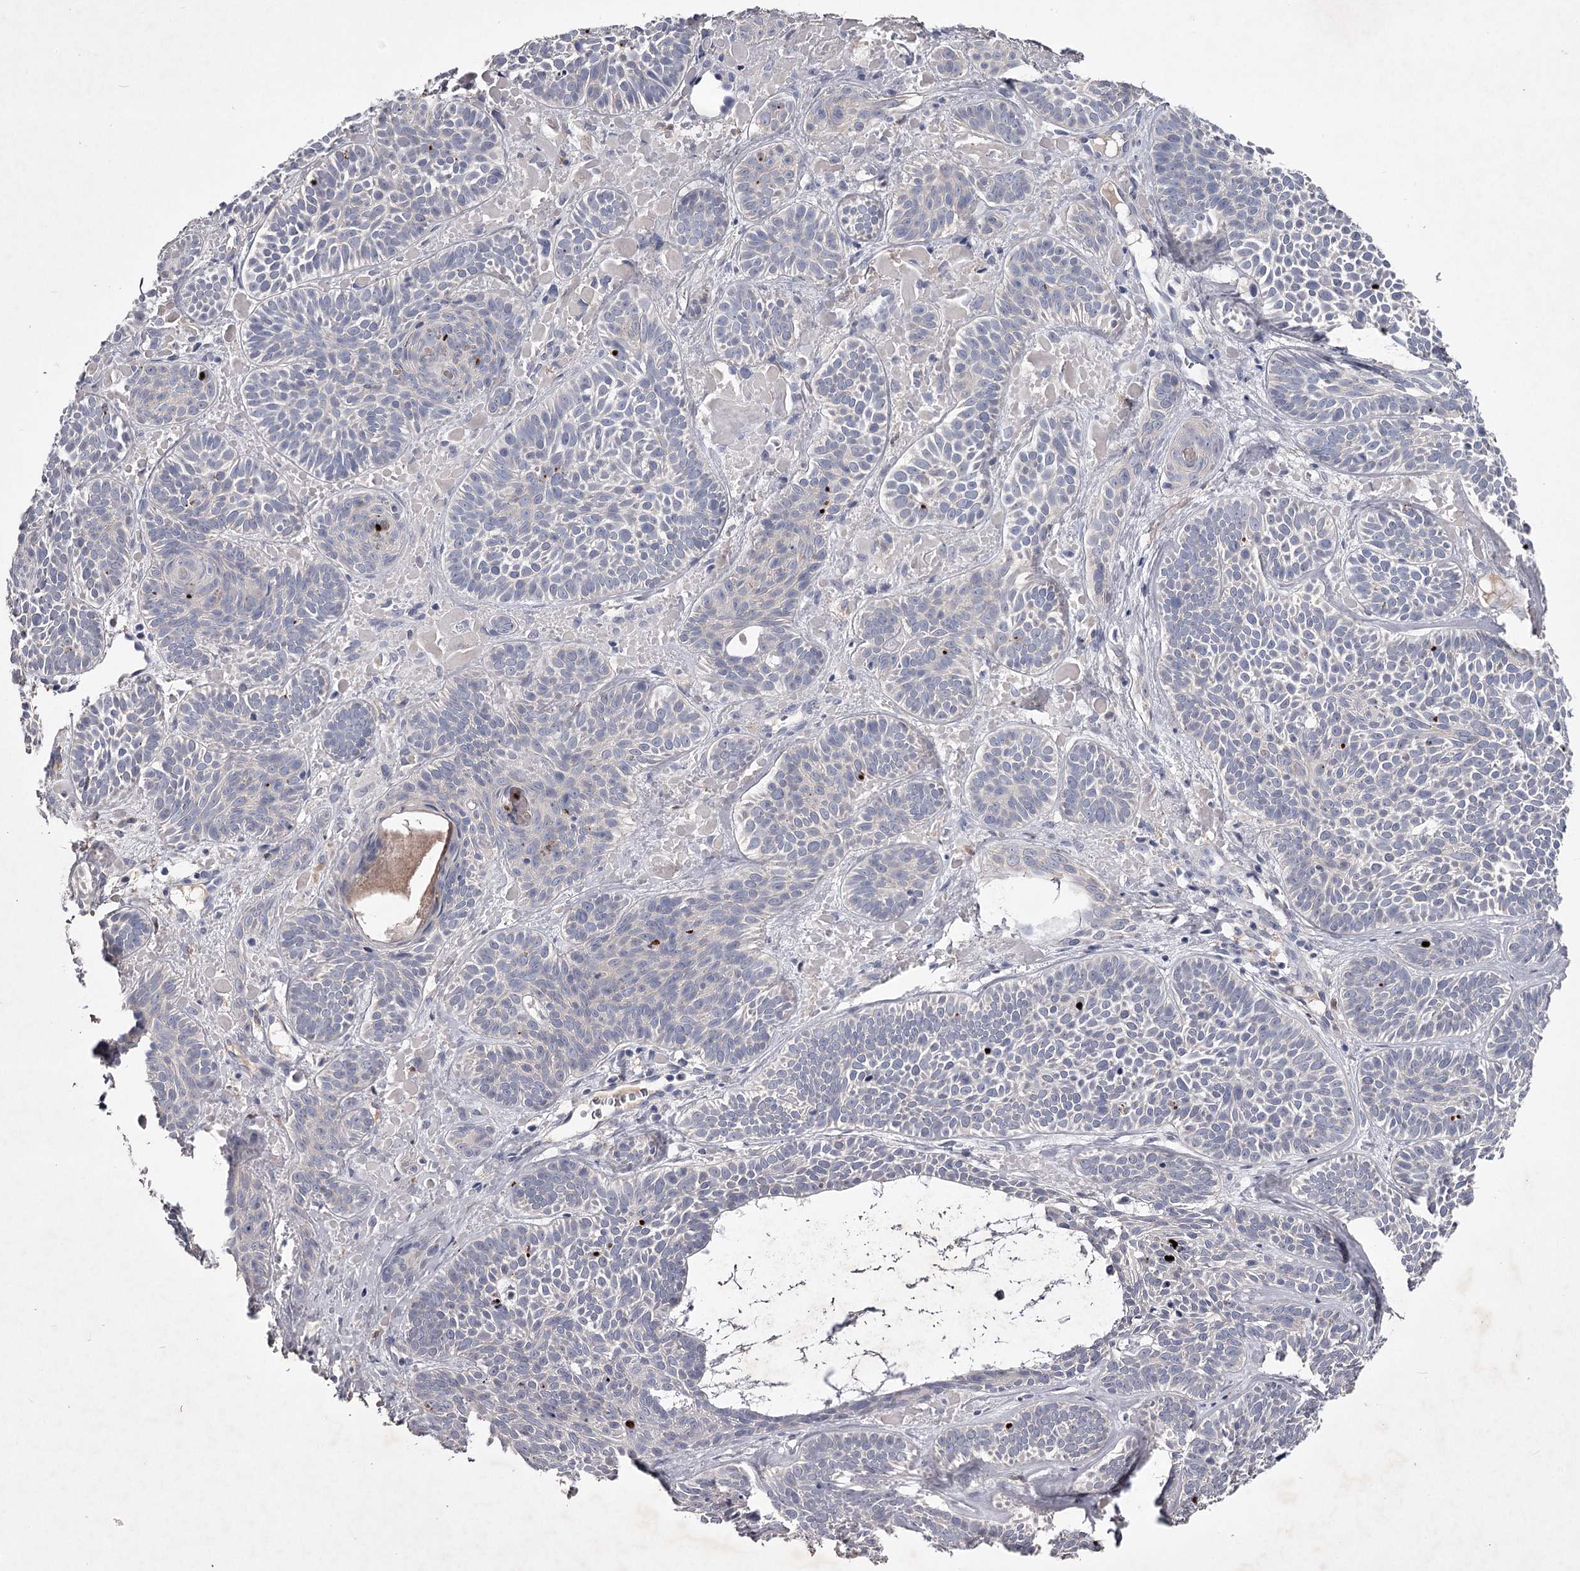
{"staining": {"intensity": "negative", "quantity": "none", "location": "none"}, "tissue": "skin cancer", "cell_type": "Tumor cells", "image_type": "cancer", "snomed": [{"axis": "morphology", "description": "Basal cell carcinoma"}, {"axis": "topography", "description": "Skin"}], "caption": "Photomicrograph shows no protein expression in tumor cells of basal cell carcinoma (skin) tissue.", "gene": "FDXACB1", "patient": {"sex": "male", "age": 85}}